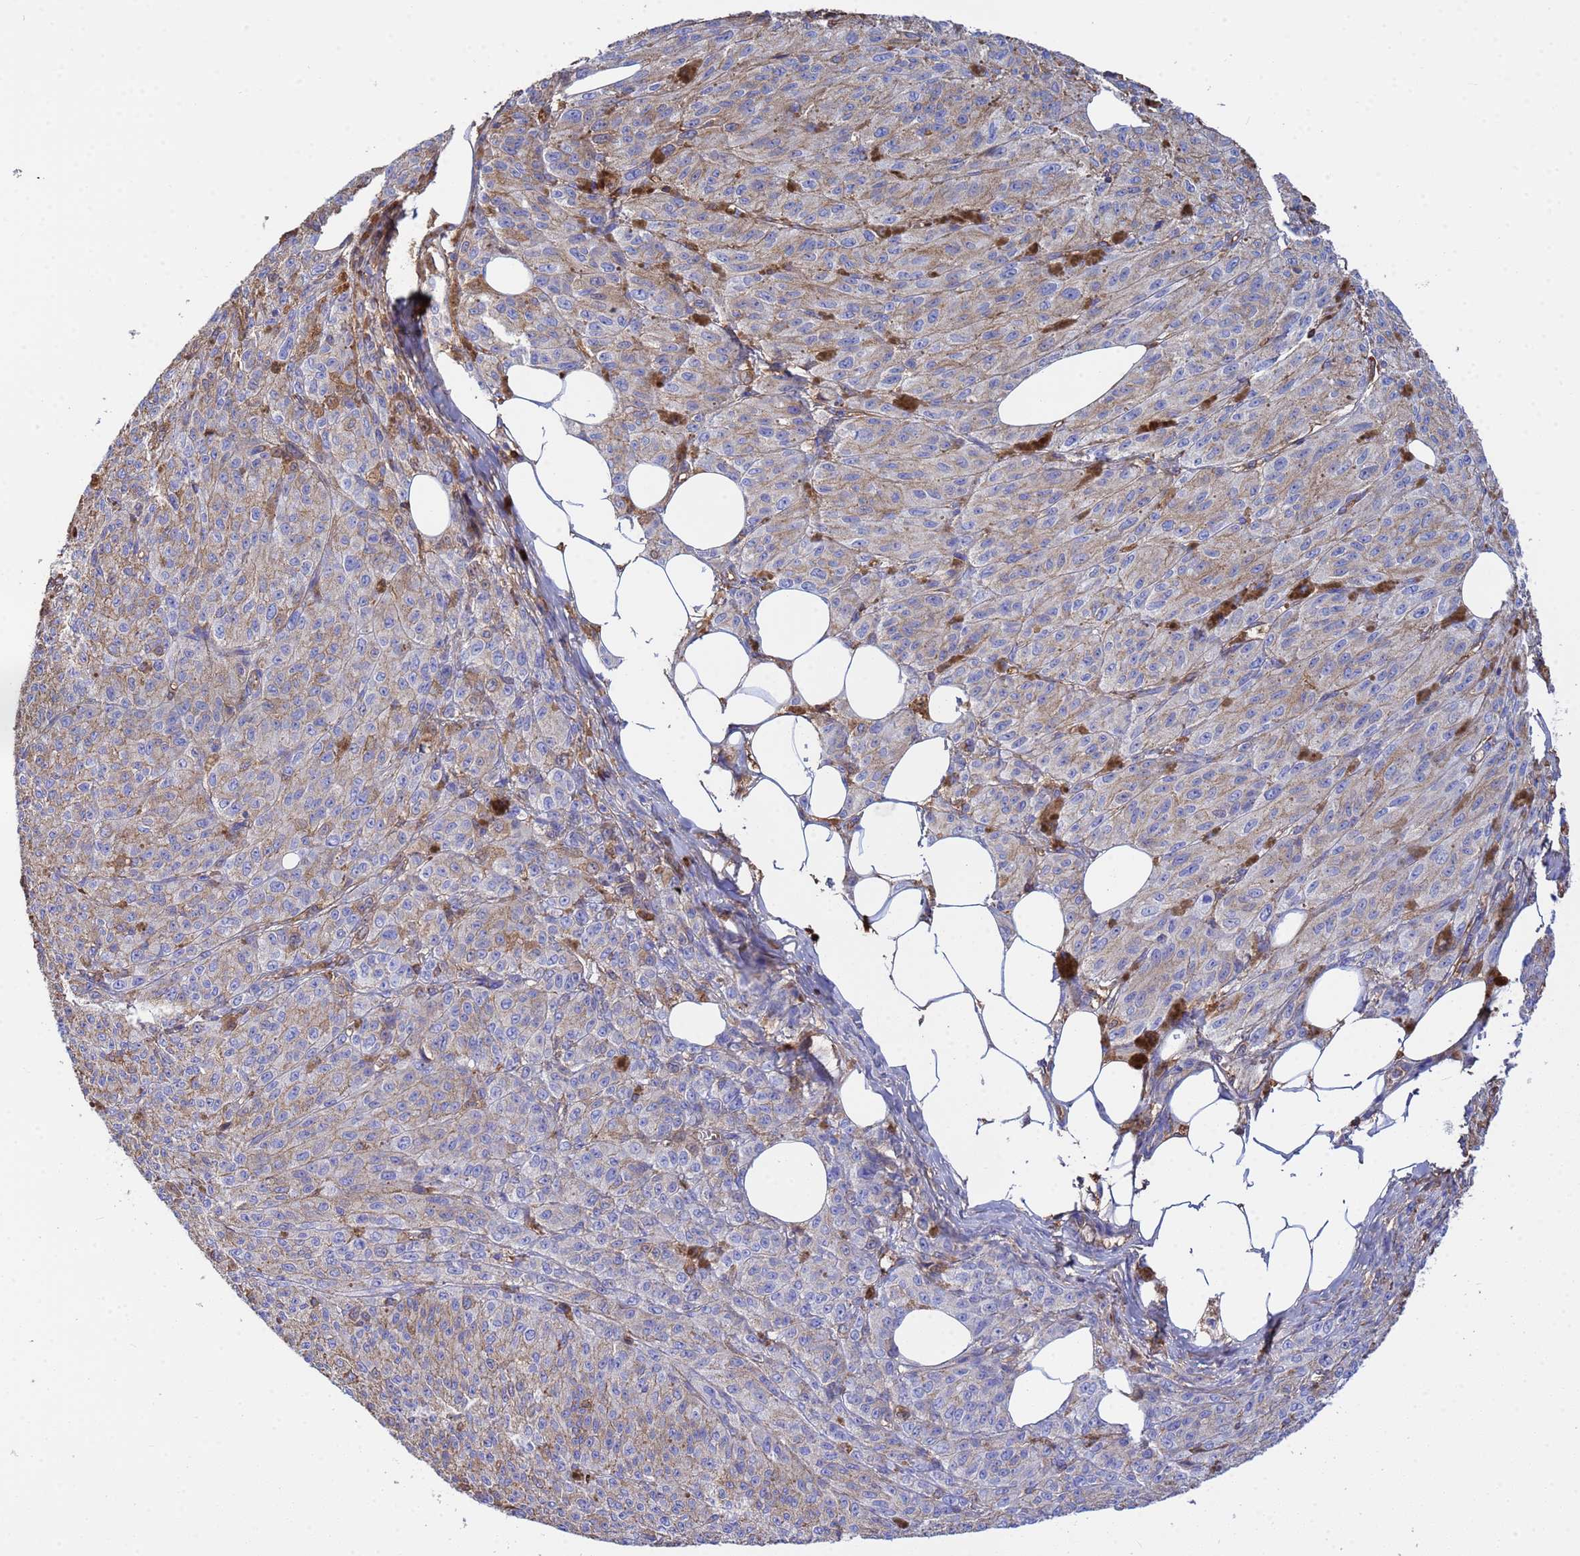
{"staining": {"intensity": "weak", "quantity": "25%-75%", "location": "cytoplasmic/membranous"}, "tissue": "melanoma", "cell_type": "Tumor cells", "image_type": "cancer", "snomed": [{"axis": "morphology", "description": "Malignant melanoma, NOS"}, {"axis": "topography", "description": "Skin"}], "caption": "Immunohistochemical staining of melanoma displays low levels of weak cytoplasmic/membranous positivity in approximately 25%-75% of tumor cells. Nuclei are stained in blue.", "gene": "GLUD1", "patient": {"sex": "female", "age": 52}}